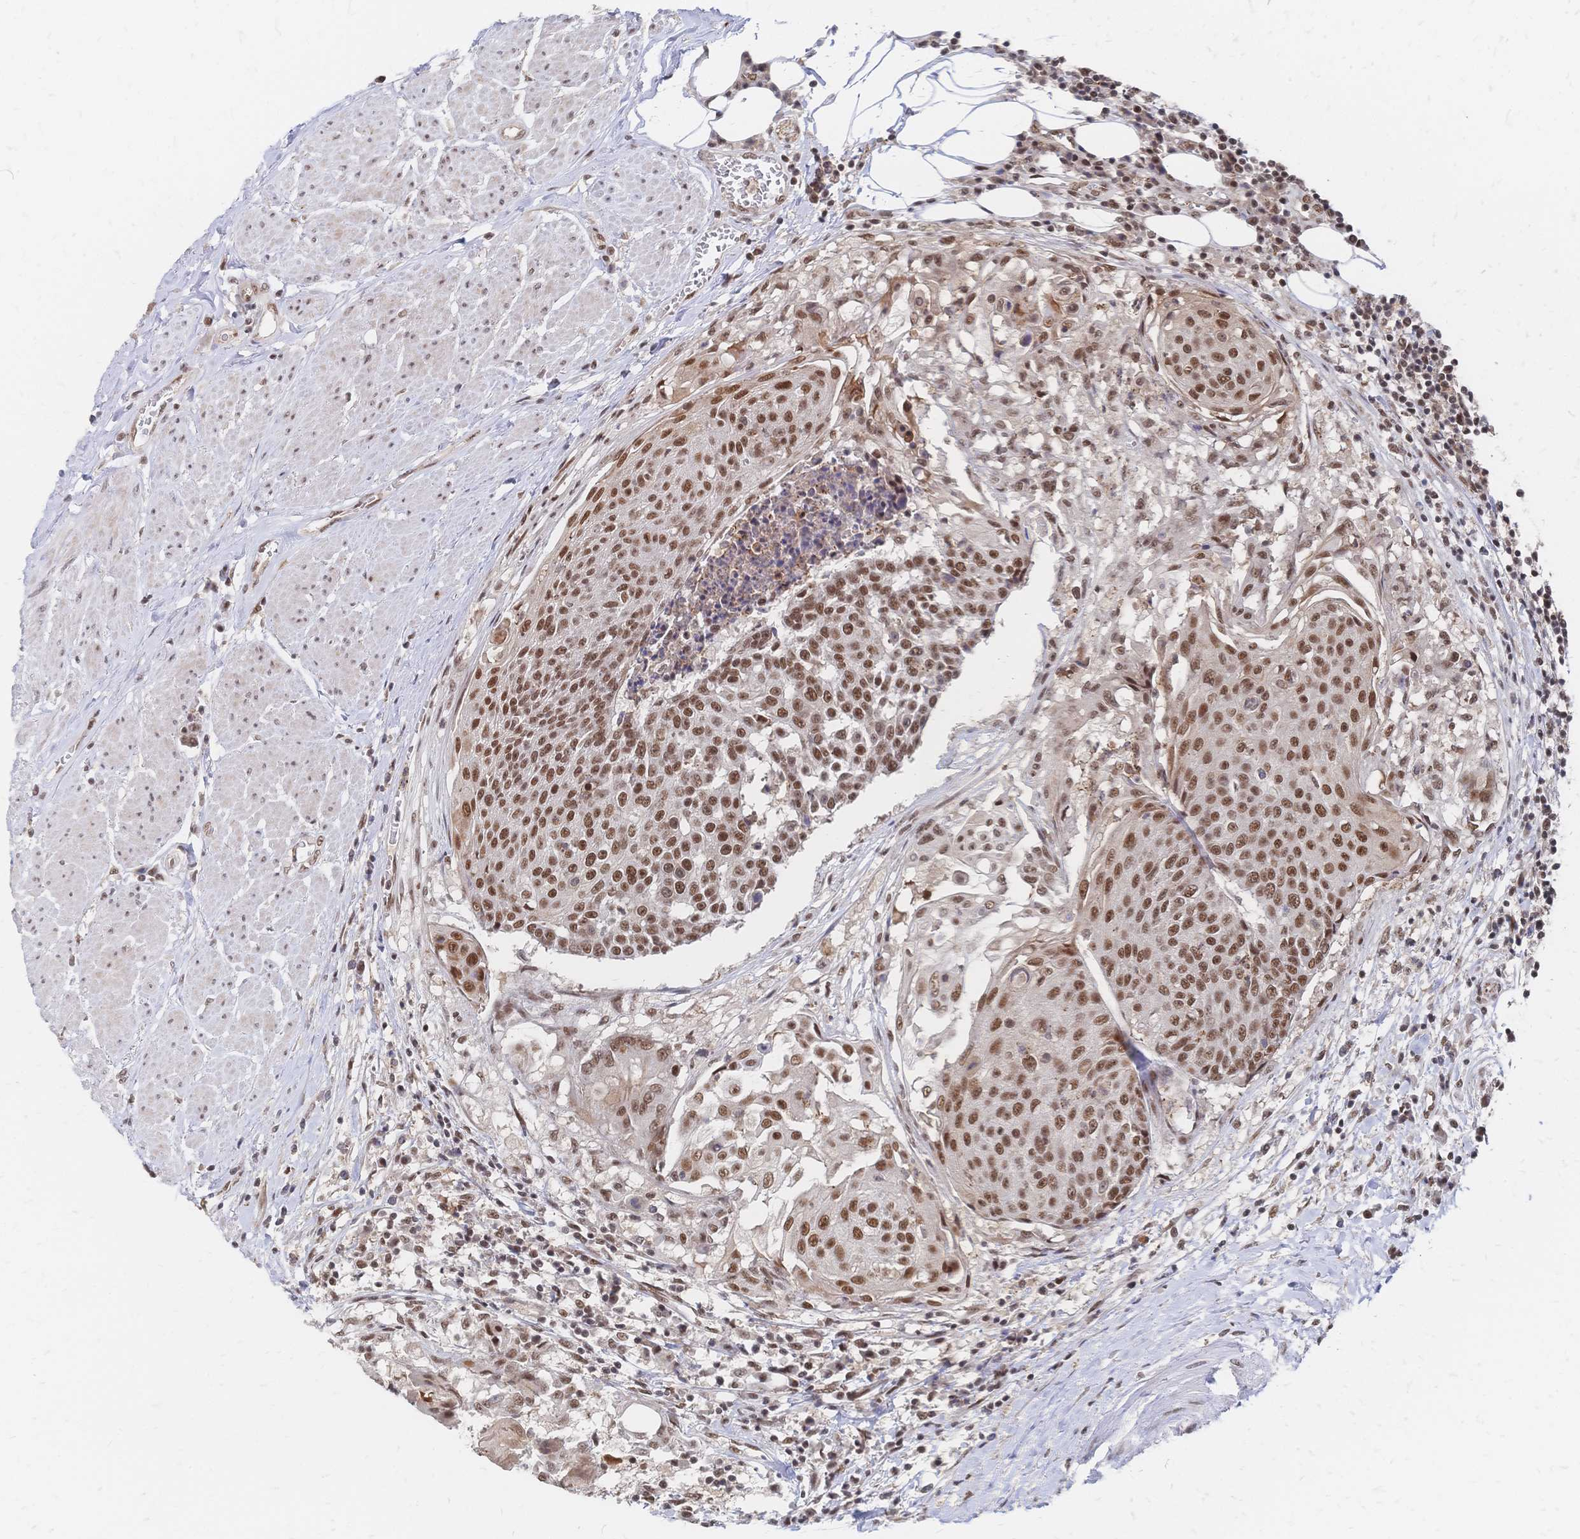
{"staining": {"intensity": "moderate", "quantity": ">75%", "location": "nuclear"}, "tissue": "urothelial cancer", "cell_type": "Tumor cells", "image_type": "cancer", "snomed": [{"axis": "morphology", "description": "Urothelial carcinoma, High grade"}, {"axis": "topography", "description": "Urinary bladder"}], "caption": "Moderate nuclear expression for a protein is appreciated in approximately >75% of tumor cells of urothelial carcinoma (high-grade) using IHC.", "gene": "NELFA", "patient": {"sex": "female", "age": 63}}